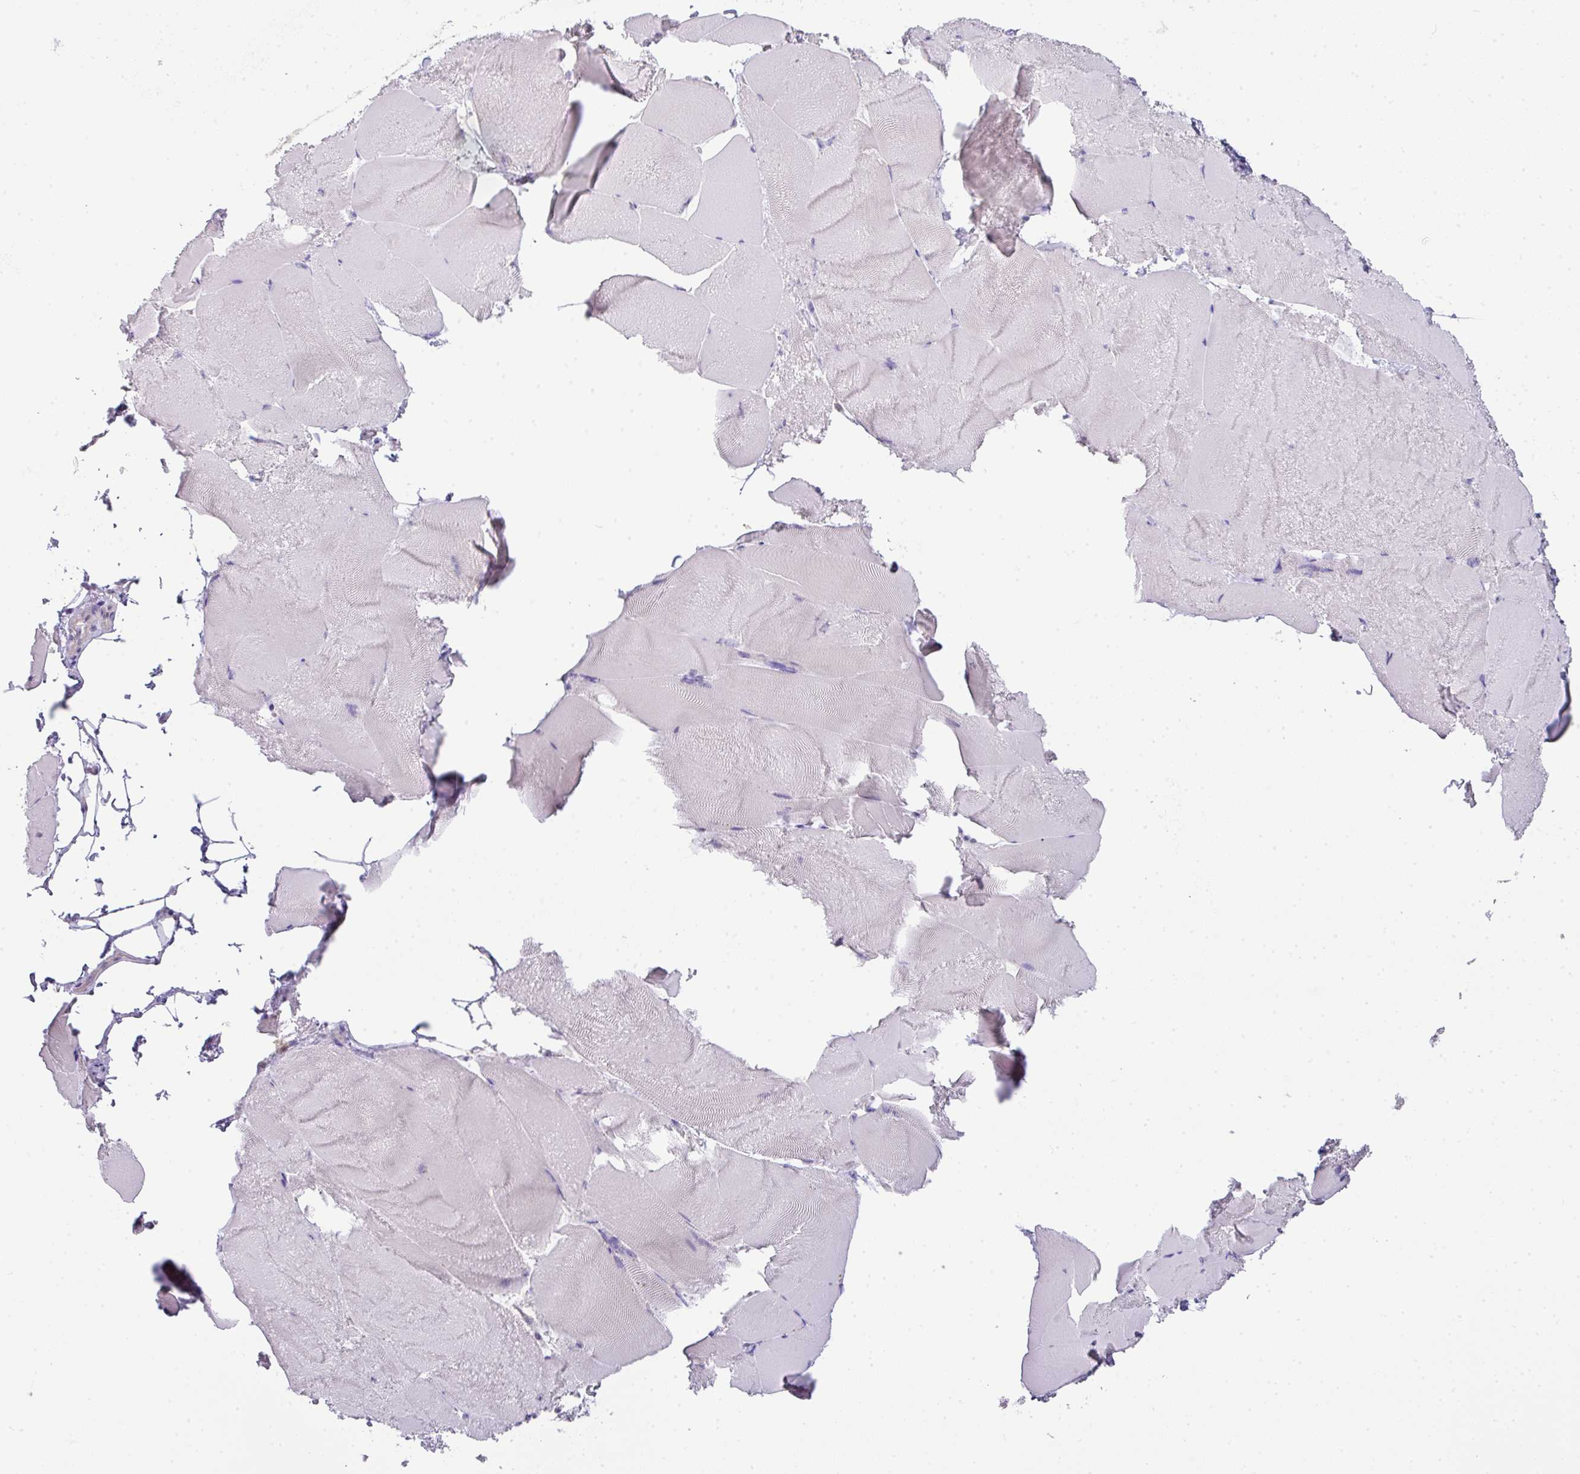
{"staining": {"intensity": "negative", "quantity": "none", "location": "none"}, "tissue": "skeletal muscle", "cell_type": "Myocytes", "image_type": "normal", "snomed": [{"axis": "morphology", "description": "Normal tissue, NOS"}, {"axis": "topography", "description": "Skeletal muscle"}], "caption": "Skeletal muscle stained for a protein using immunohistochemistry (IHC) reveals no staining myocytes.", "gene": "GCG", "patient": {"sex": "female", "age": 64}}